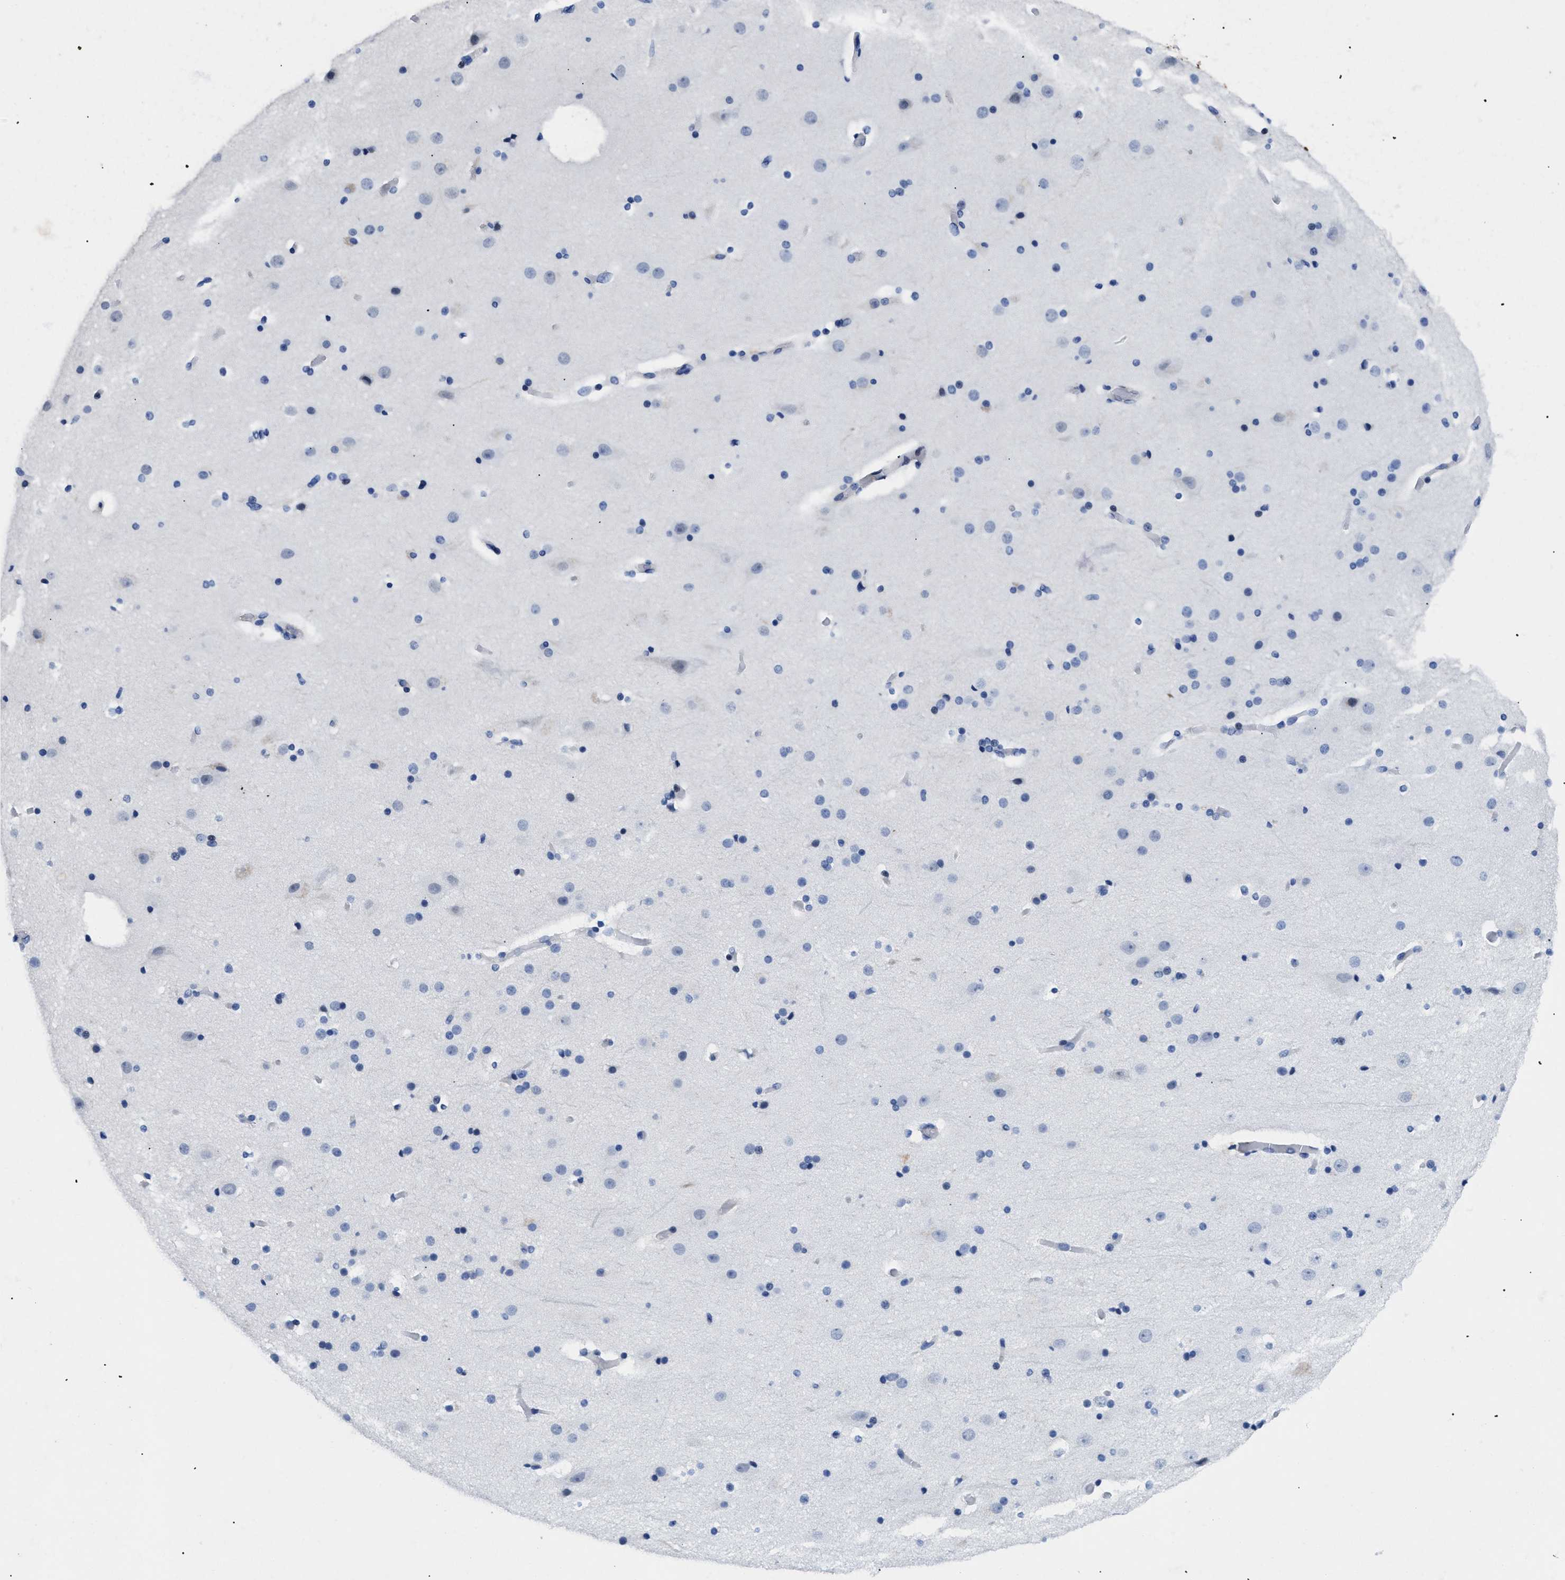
{"staining": {"intensity": "negative", "quantity": "none", "location": "none"}, "tissue": "cerebral cortex", "cell_type": "Endothelial cells", "image_type": "normal", "snomed": [{"axis": "morphology", "description": "Normal tissue, NOS"}, {"axis": "topography", "description": "Cerebral cortex"}], "caption": "Immunohistochemistry photomicrograph of normal cerebral cortex: human cerebral cortex stained with DAB (3,3'-diaminobenzidine) exhibits no significant protein staining in endothelial cells.", "gene": "TMEM68", "patient": {"sex": "male", "age": 57}}